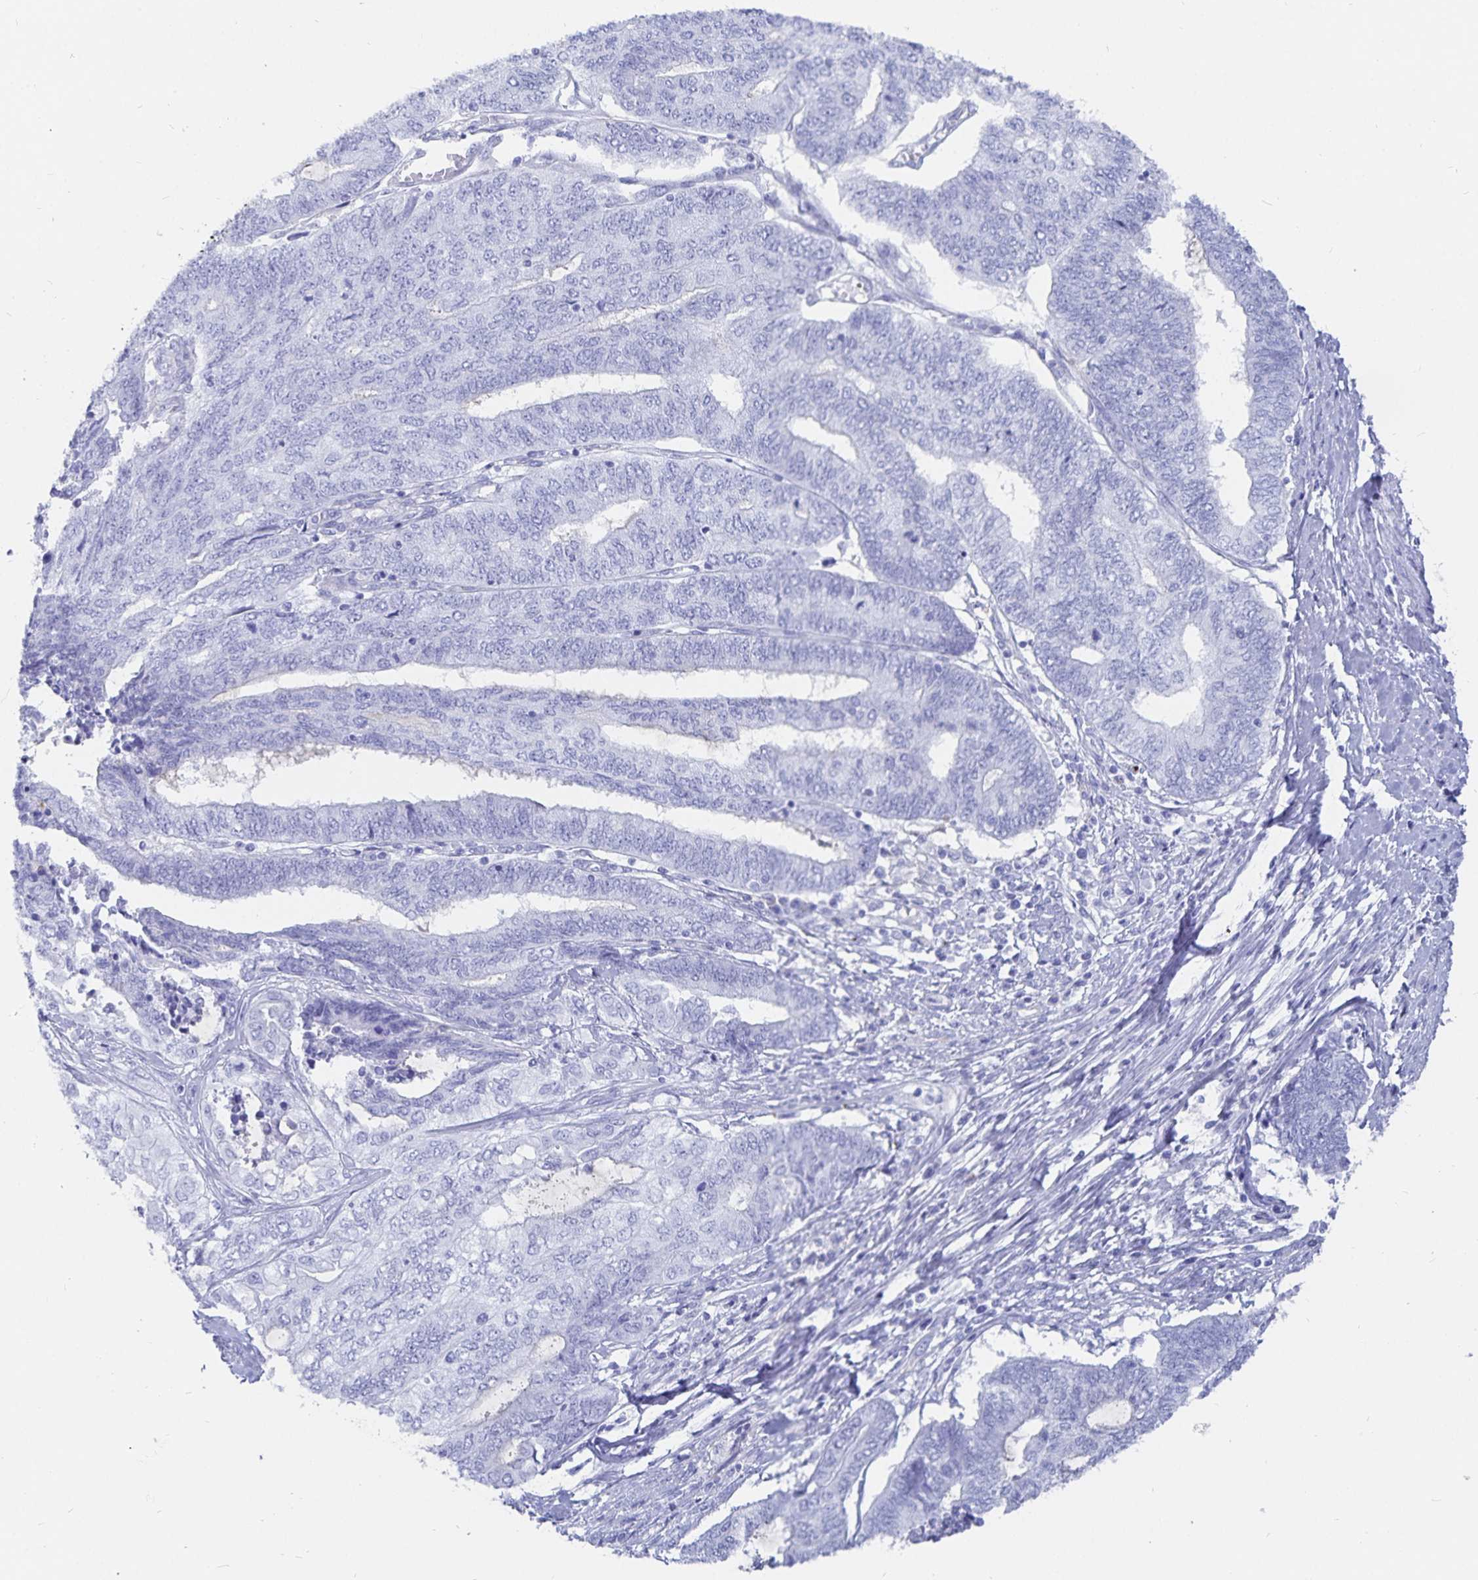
{"staining": {"intensity": "negative", "quantity": "none", "location": "none"}, "tissue": "endometrial cancer", "cell_type": "Tumor cells", "image_type": "cancer", "snomed": [{"axis": "morphology", "description": "Adenocarcinoma, NOS"}, {"axis": "topography", "description": "Uterus"}, {"axis": "topography", "description": "Endometrium"}], "caption": "This histopathology image is of adenocarcinoma (endometrial) stained with immunohistochemistry to label a protein in brown with the nuclei are counter-stained blue. There is no staining in tumor cells.", "gene": "INSL5", "patient": {"sex": "female", "age": 70}}